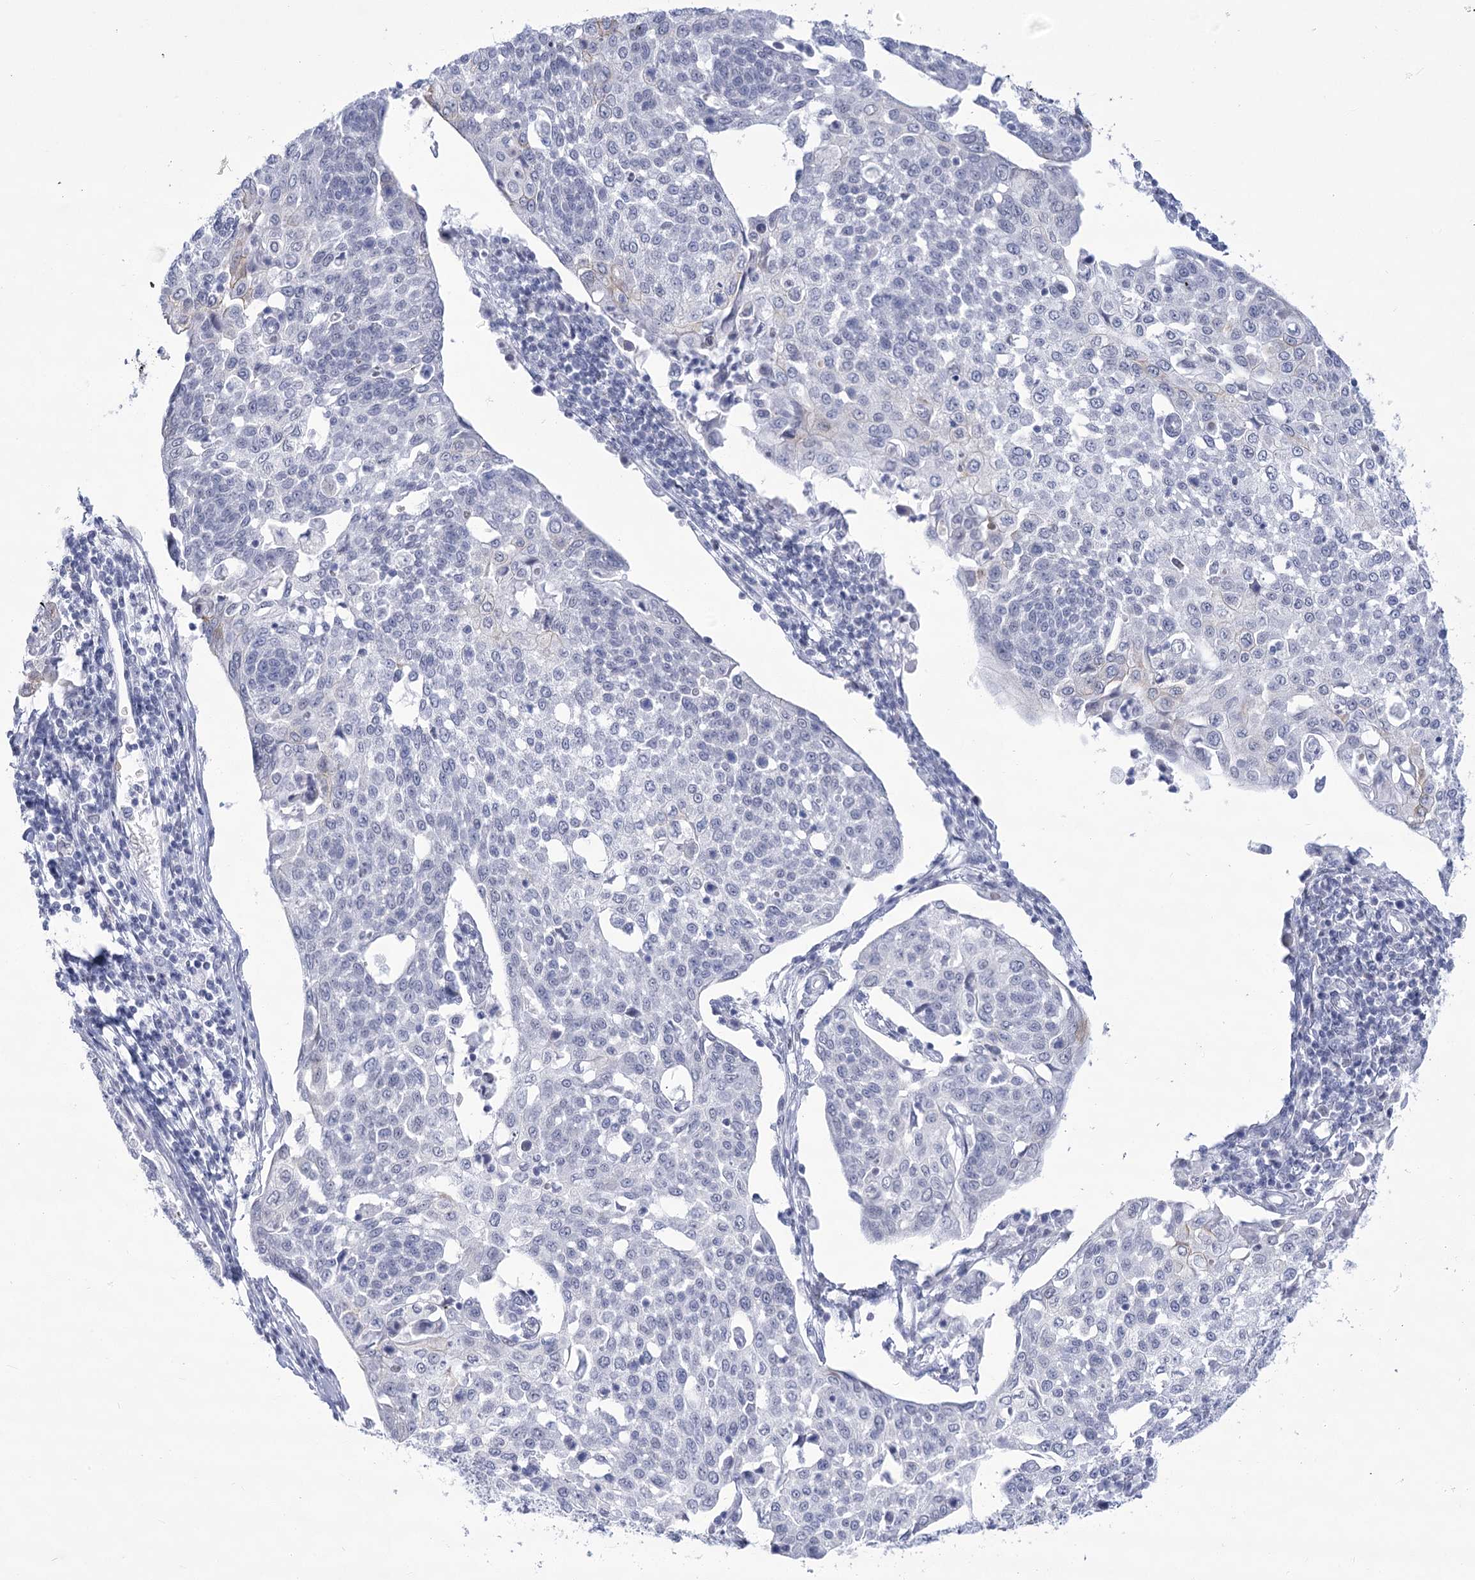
{"staining": {"intensity": "negative", "quantity": "none", "location": "none"}, "tissue": "cervical cancer", "cell_type": "Tumor cells", "image_type": "cancer", "snomed": [{"axis": "morphology", "description": "Squamous cell carcinoma, NOS"}, {"axis": "topography", "description": "Cervix"}], "caption": "This is an IHC histopathology image of human squamous cell carcinoma (cervical). There is no positivity in tumor cells.", "gene": "HORMAD1", "patient": {"sex": "female", "age": 34}}